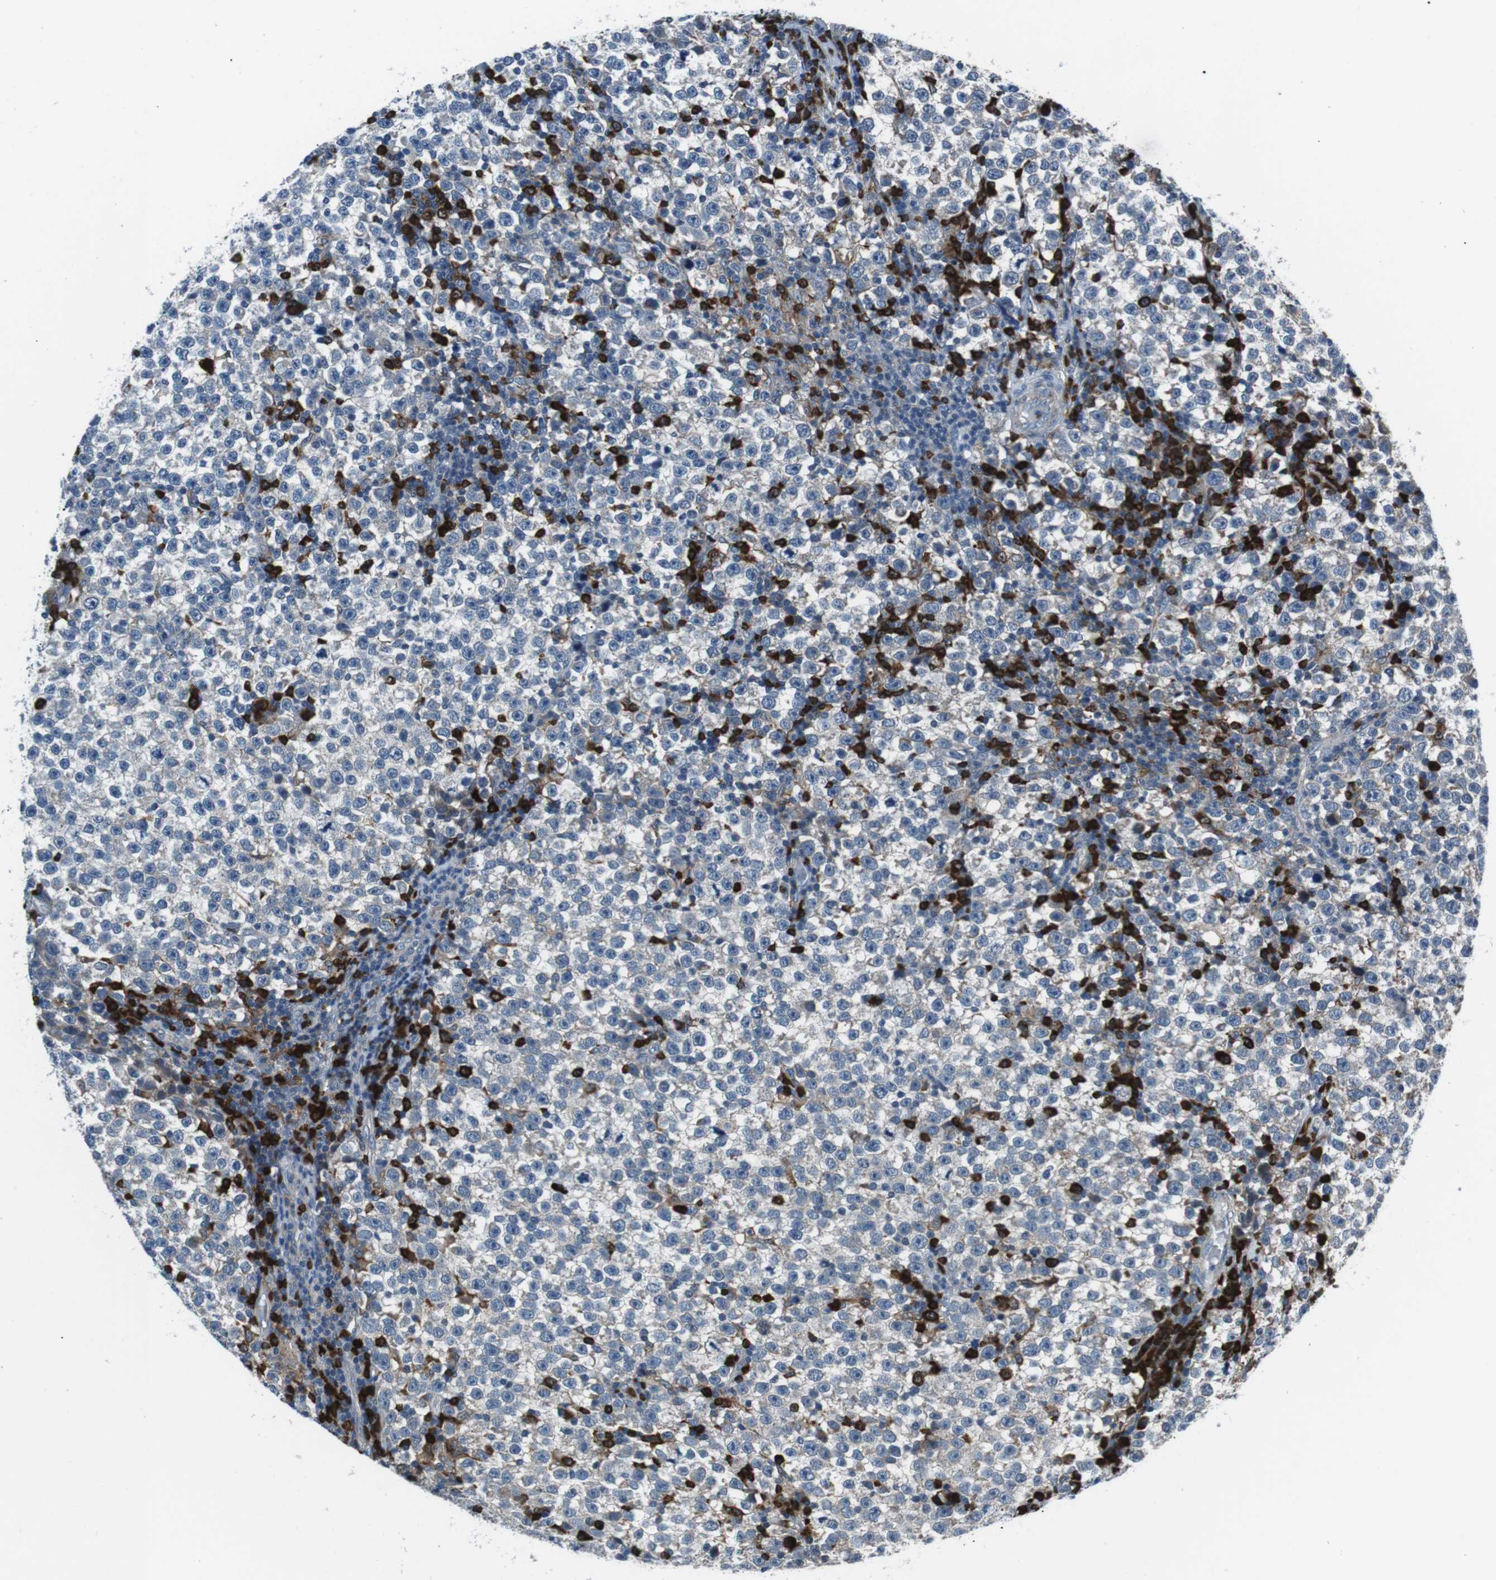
{"staining": {"intensity": "negative", "quantity": "none", "location": "none"}, "tissue": "testis cancer", "cell_type": "Tumor cells", "image_type": "cancer", "snomed": [{"axis": "morphology", "description": "Seminoma, NOS"}, {"axis": "topography", "description": "Testis"}], "caption": "Photomicrograph shows no protein positivity in tumor cells of testis seminoma tissue.", "gene": "BLNK", "patient": {"sex": "male", "age": 43}}